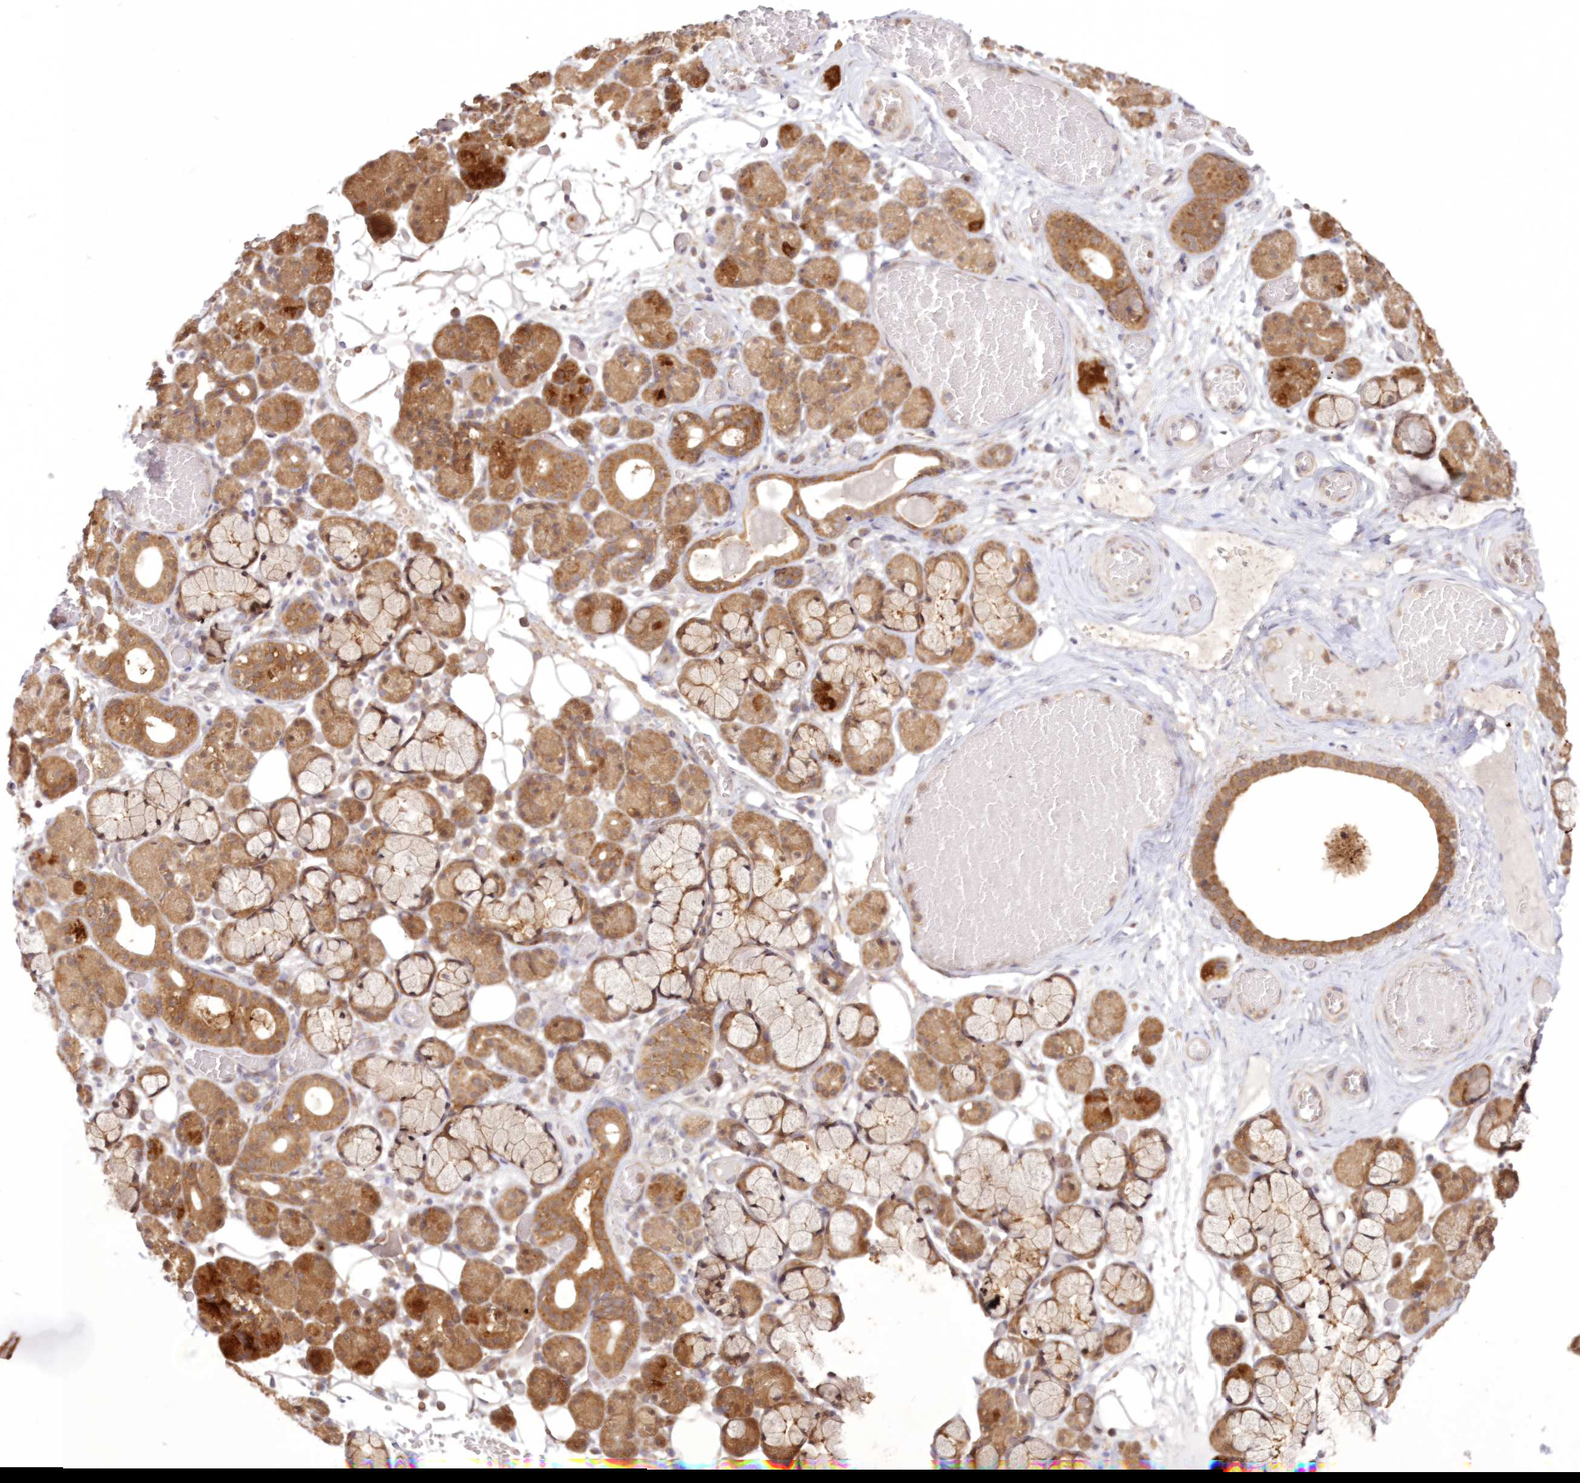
{"staining": {"intensity": "moderate", "quantity": ">75%", "location": "cytoplasmic/membranous"}, "tissue": "salivary gland", "cell_type": "Glandular cells", "image_type": "normal", "snomed": [{"axis": "morphology", "description": "Normal tissue, NOS"}, {"axis": "topography", "description": "Salivary gland"}], "caption": "Salivary gland stained with immunohistochemistry (IHC) displays moderate cytoplasmic/membranous staining in about >75% of glandular cells. (Brightfield microscopy of DAB IHC at high magnification).", "gene": "RNPEP", "patient": {"sex": "male", "age": 63}}